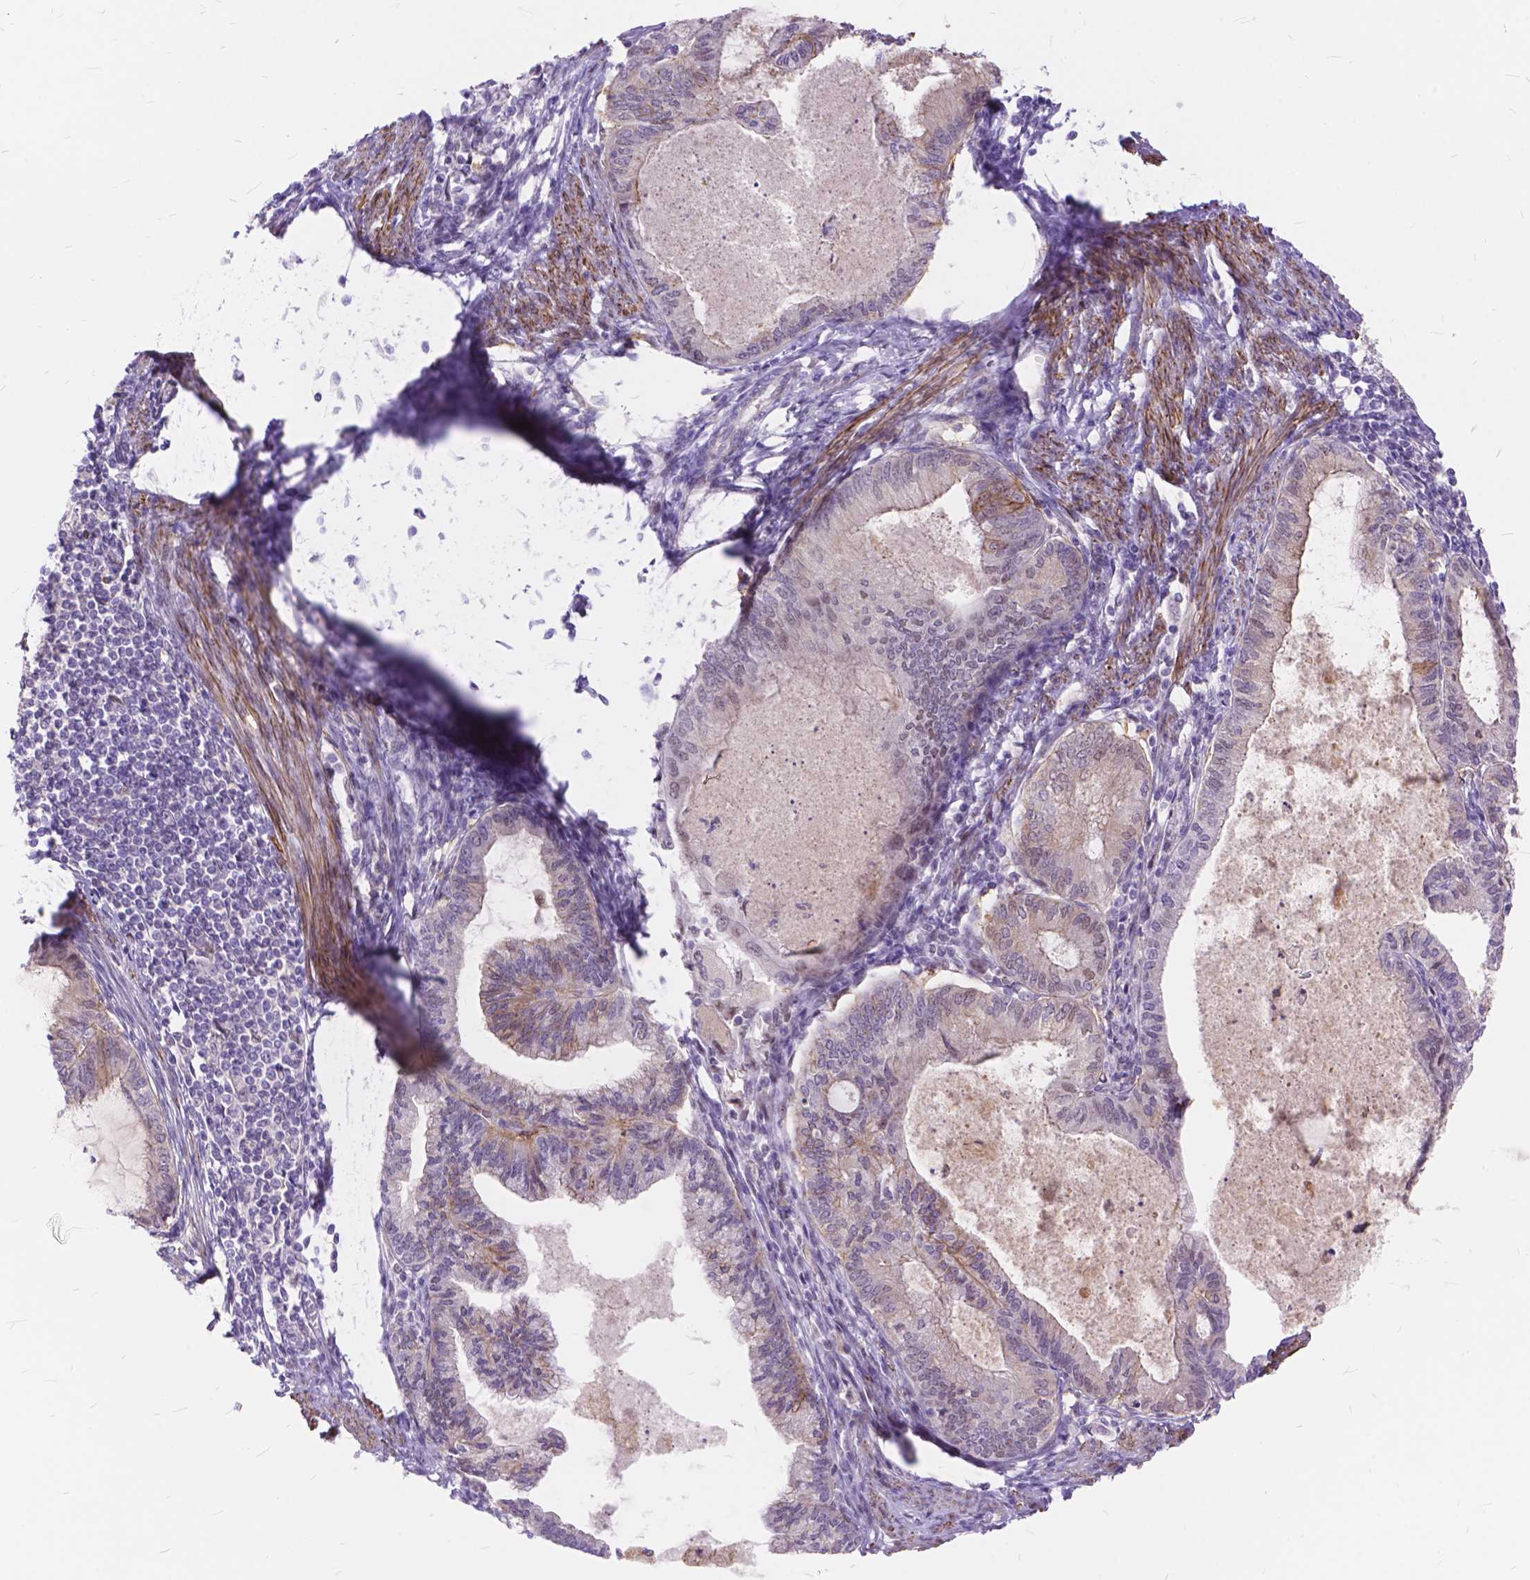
{"staining": {"intensity": "moderate", "quantity": "25%-75%", "location": "cytoplasmic/membranous"}, "tissue": "endometrial cancer", "cell_type": "Tumor cells", "image_type": "cancer", "snomed": [{"axis": "morphology", "description": "Adenocarcinoma, NOS"}, {"axis": "topography", "description": "Endometrium"}], "caption": "Immunohistochemical staining of human endometrial cancer shows moderate cytoplasmic/membranous protein staining in about 25%-75% of tumor cells. (DAB IHC, brown staining for protein, blue staining for nuclei).", "gene": "MAN2C1", "patient": {"sex": "female", "age": 86}}